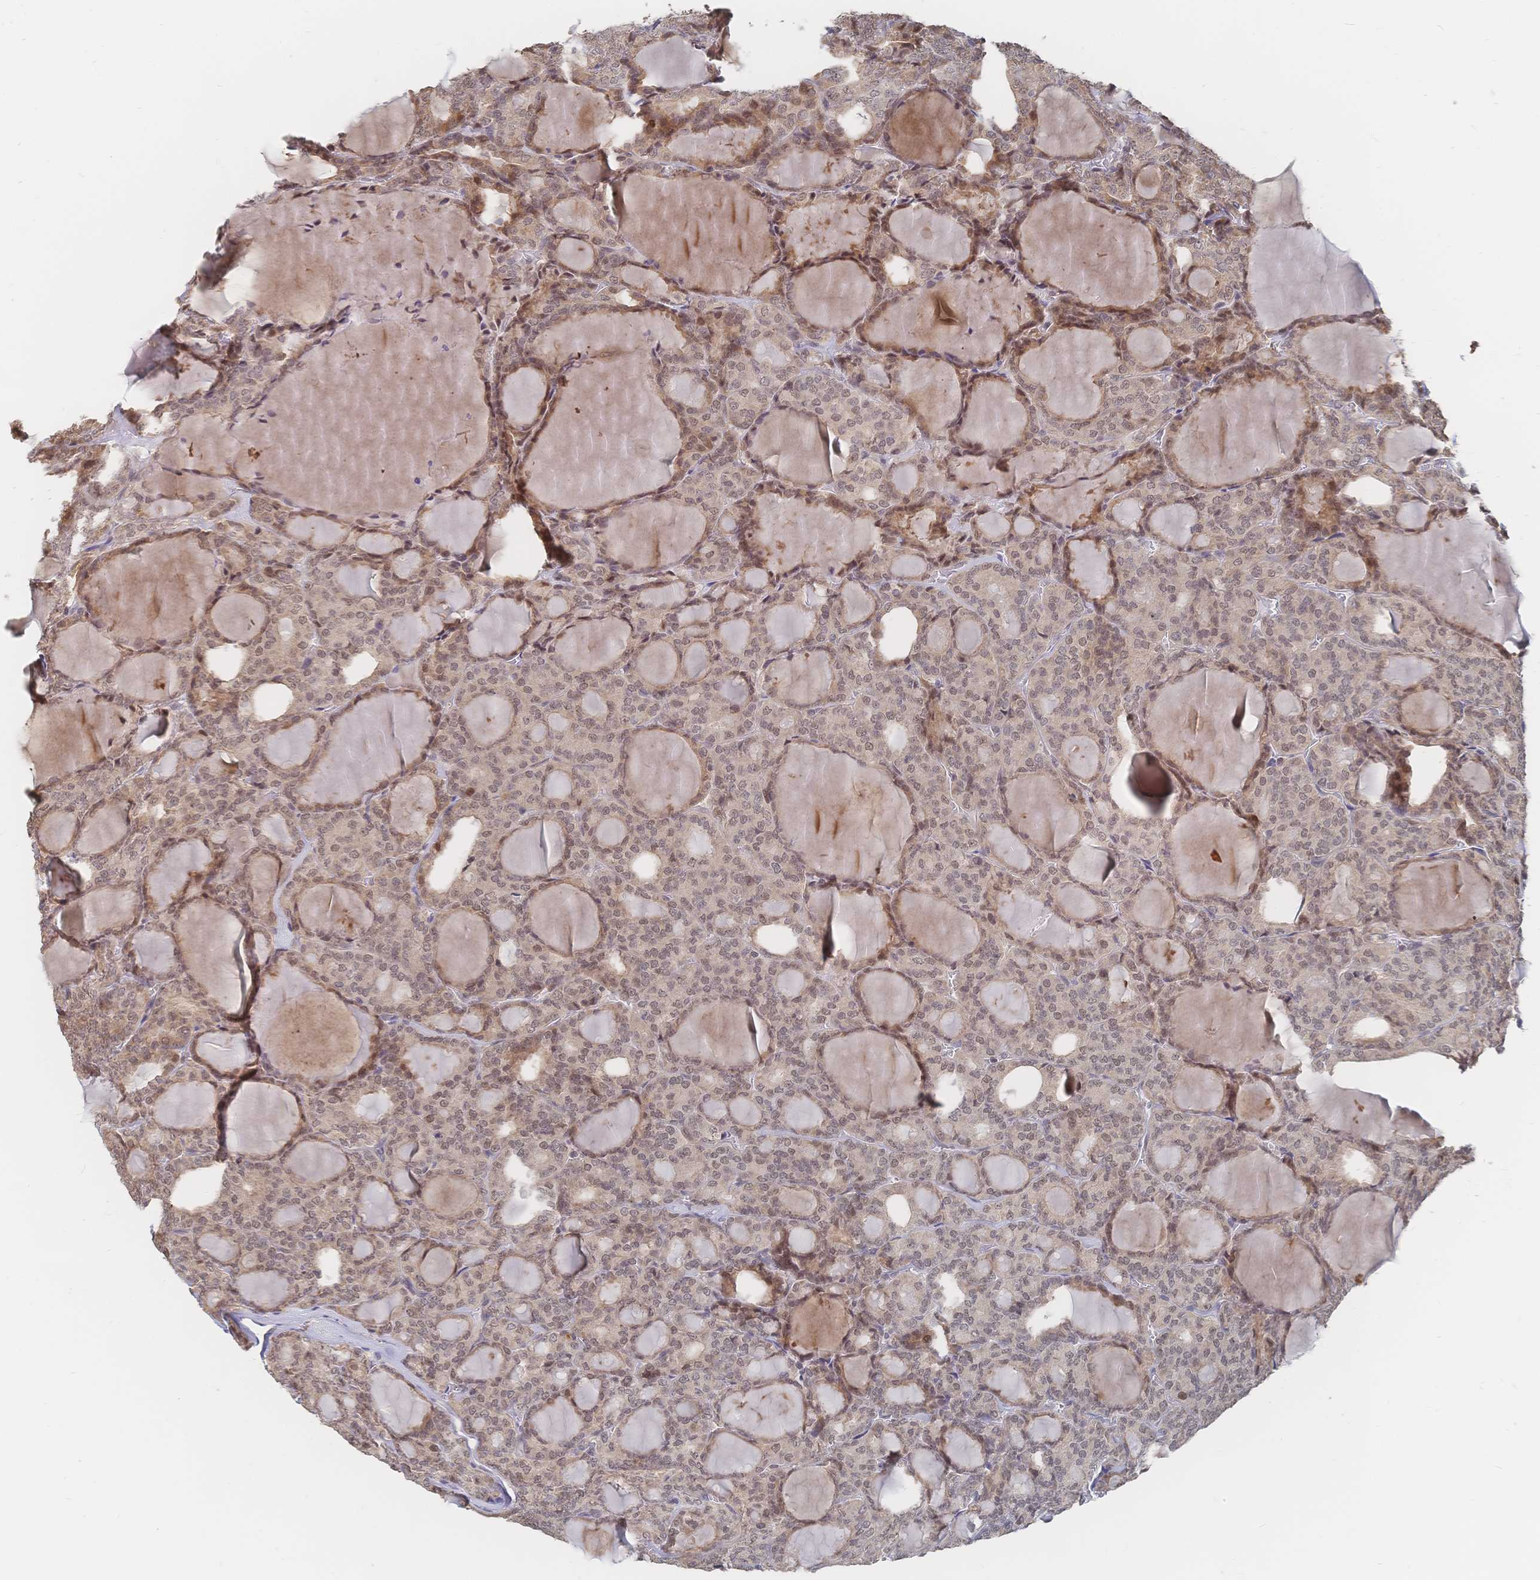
{"staining": {"intensity": "weak", "quantity": ">75%", "location": "nuclear"}, "tissue": "thyroid cancer", "cell_type": "Tumor cells", "image_type": "cancer", "snomed": [{"axis": "morphology", "description": "Follicular adenoma carcinoma, NOS"}, {"axis": "topography", "description": "Thyroid gland"}], "caption": "Immunohistochemistry histopathology image of neoplastic tissue: thyroid follicular adenoma carcinoma stained using immunohistochemistry displays low levels of weak protein expression localized specifically in the nuclear of tumor cells, appearing as a nuclear brown color.", "gene": "LRP5", "patient": {"sex": "male", "age": 74}}